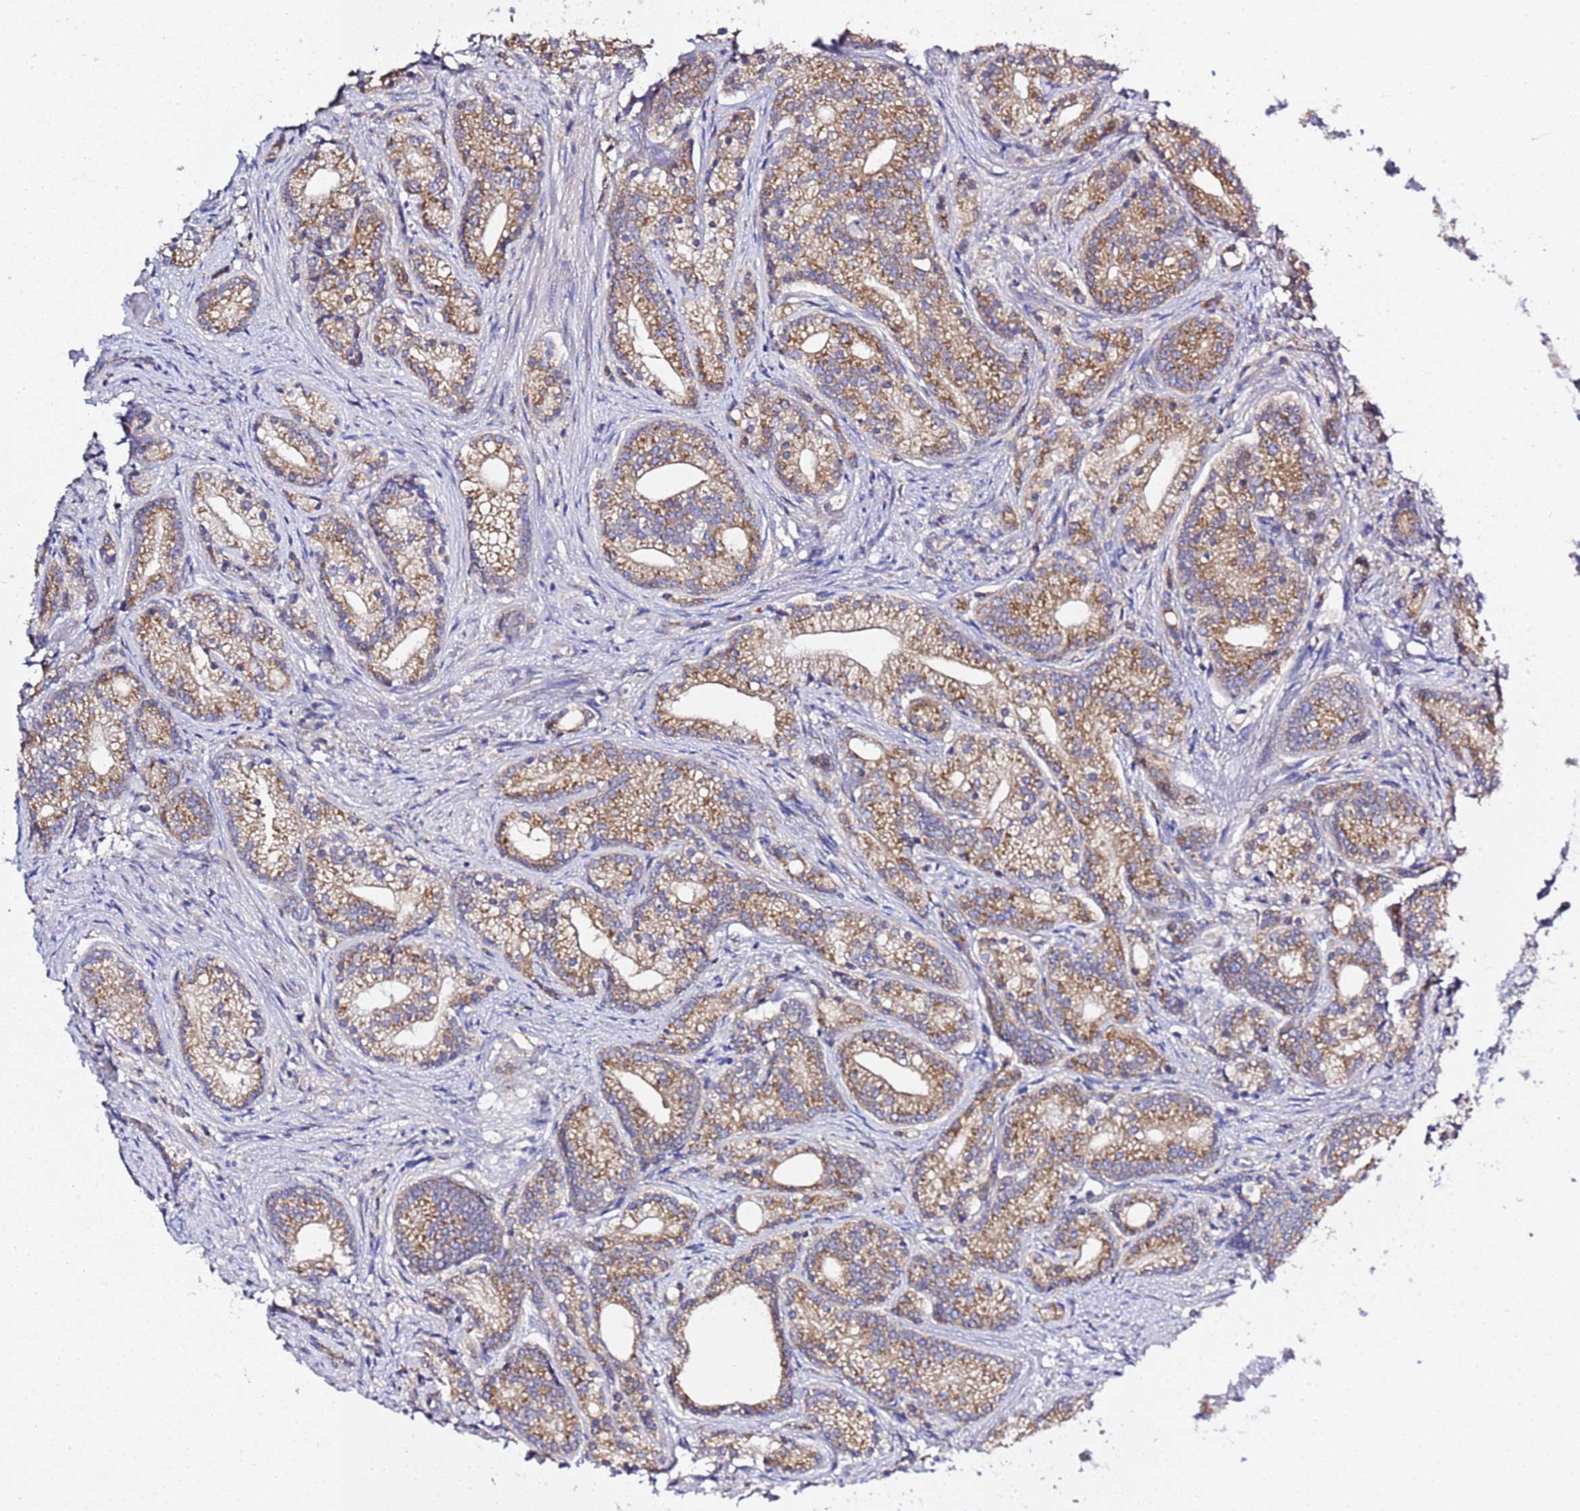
{"staining": {"intensity": "moderate", "quantity": ">75%", "location": "cytoplasmic/membranous"}, "tissue": "prostate cancer", "cell_type": "Tumor cells", "image_type": "cancer", "snomed": [{"axis": "morphology", "description": "Adenocarcinoma, Low grade"}, {"axis": "topography", "description": "Prostate"}], "caption": "DAB immunohistochemical staining of human prostate cancer demonstrates moderate cytoplasmic/membranous protein positivity in approximately >75% of tumor cells. The protein of interest is shown in brown color, while the nuclei are stained blue.", "gene": "ANAPC1", "patient": {"sex": "male", "age": 71}}